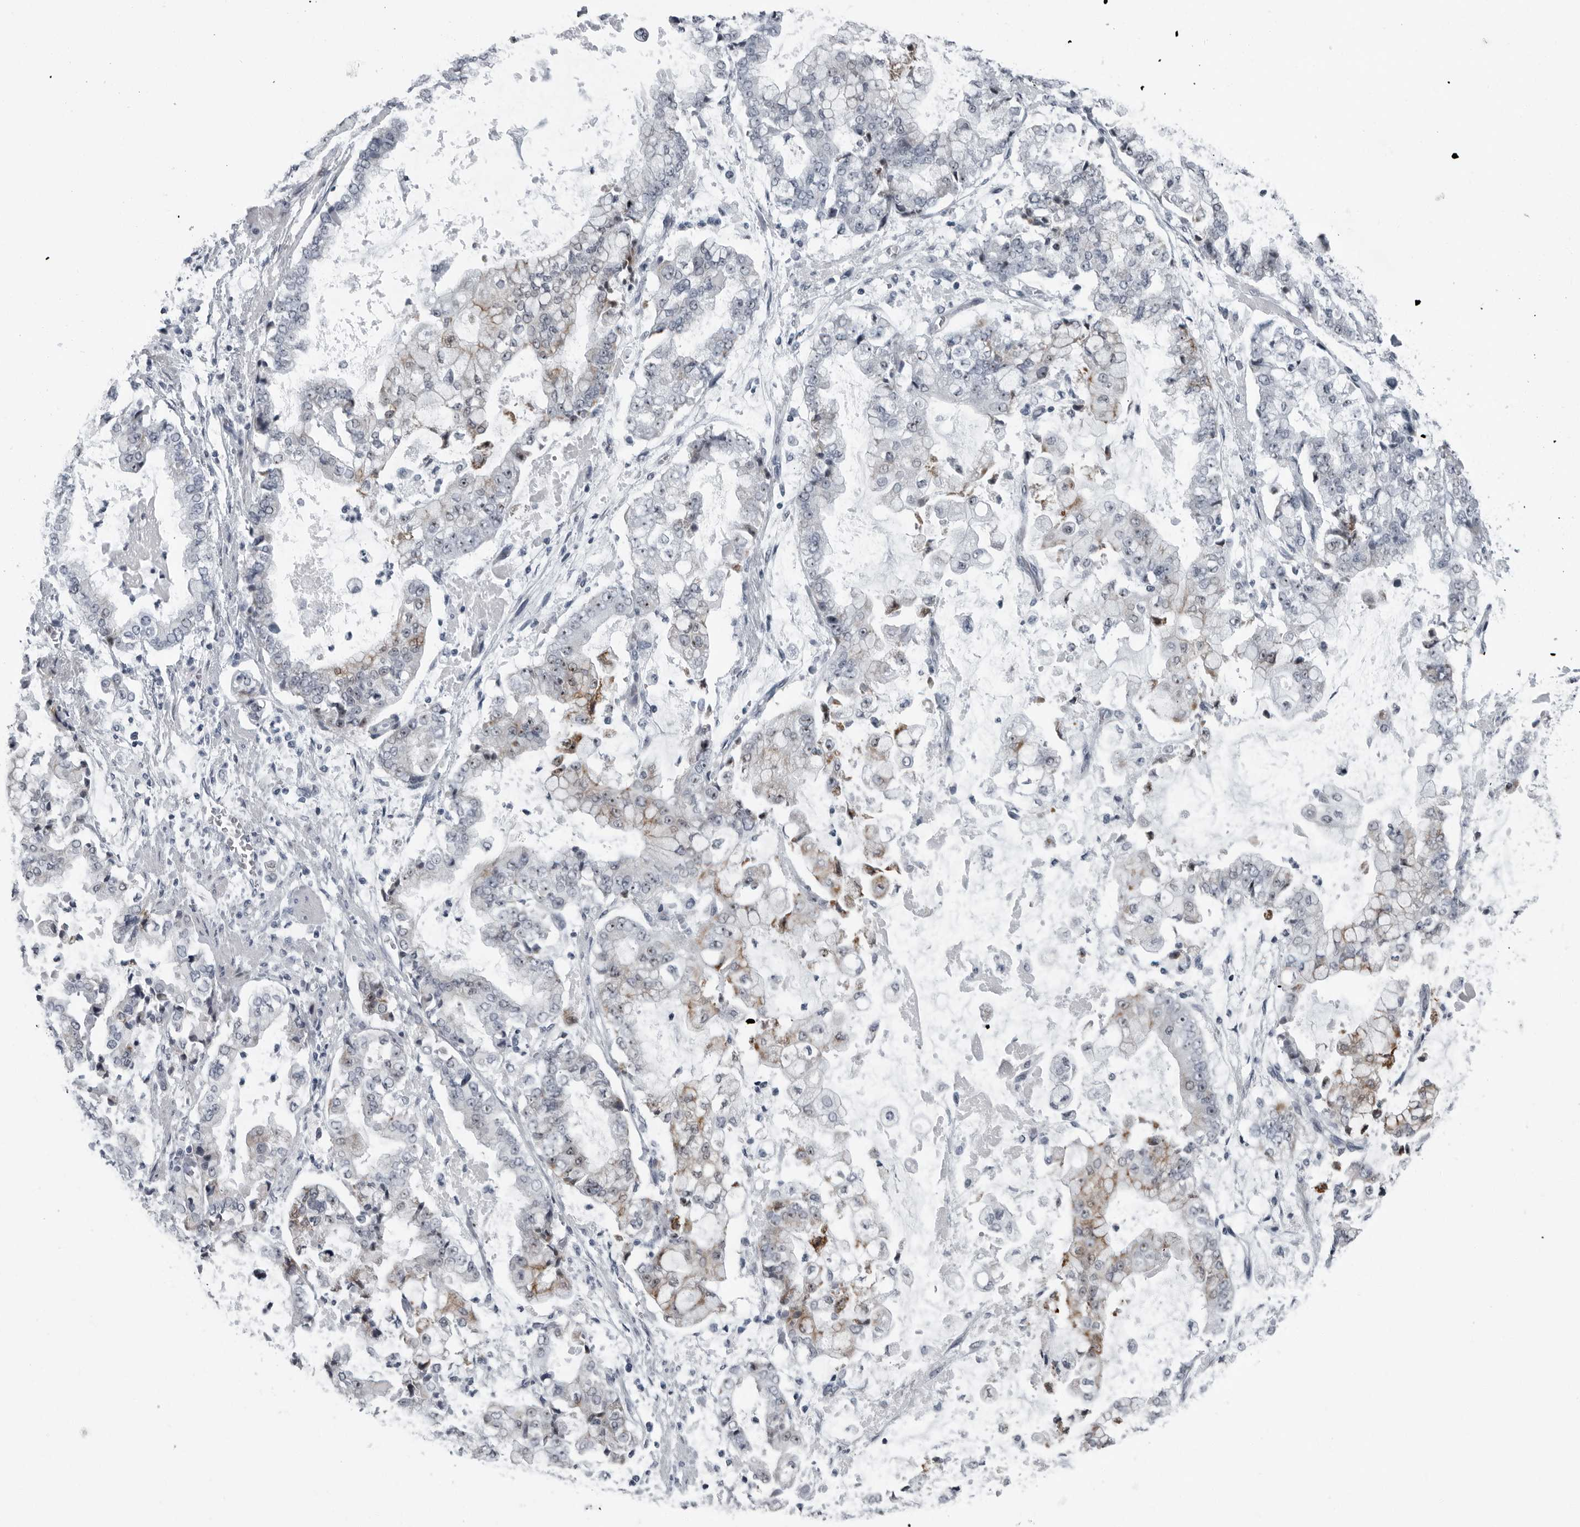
{"staining": {"intensity": "moderate", "quantity": "25%-75%", "location": "cytoplasmic/membranous,nuclear"}, "tissue": "stomach cancer", "cell_type": "Tumor cells", "image_type": "cancer", "snomed": [{"axis": "morphology", "description": "Adenocarcinoma, NOS"}, {"axis": "topography", "description": "Stomach"}], "caption": "Moderate cytoplasmic/membranous and nuclear expression is present in about 25%-75% of tumor cells in stomach cancer.", "gene": "PDCD11", "patient": {"sex": "male", "age": 76}}